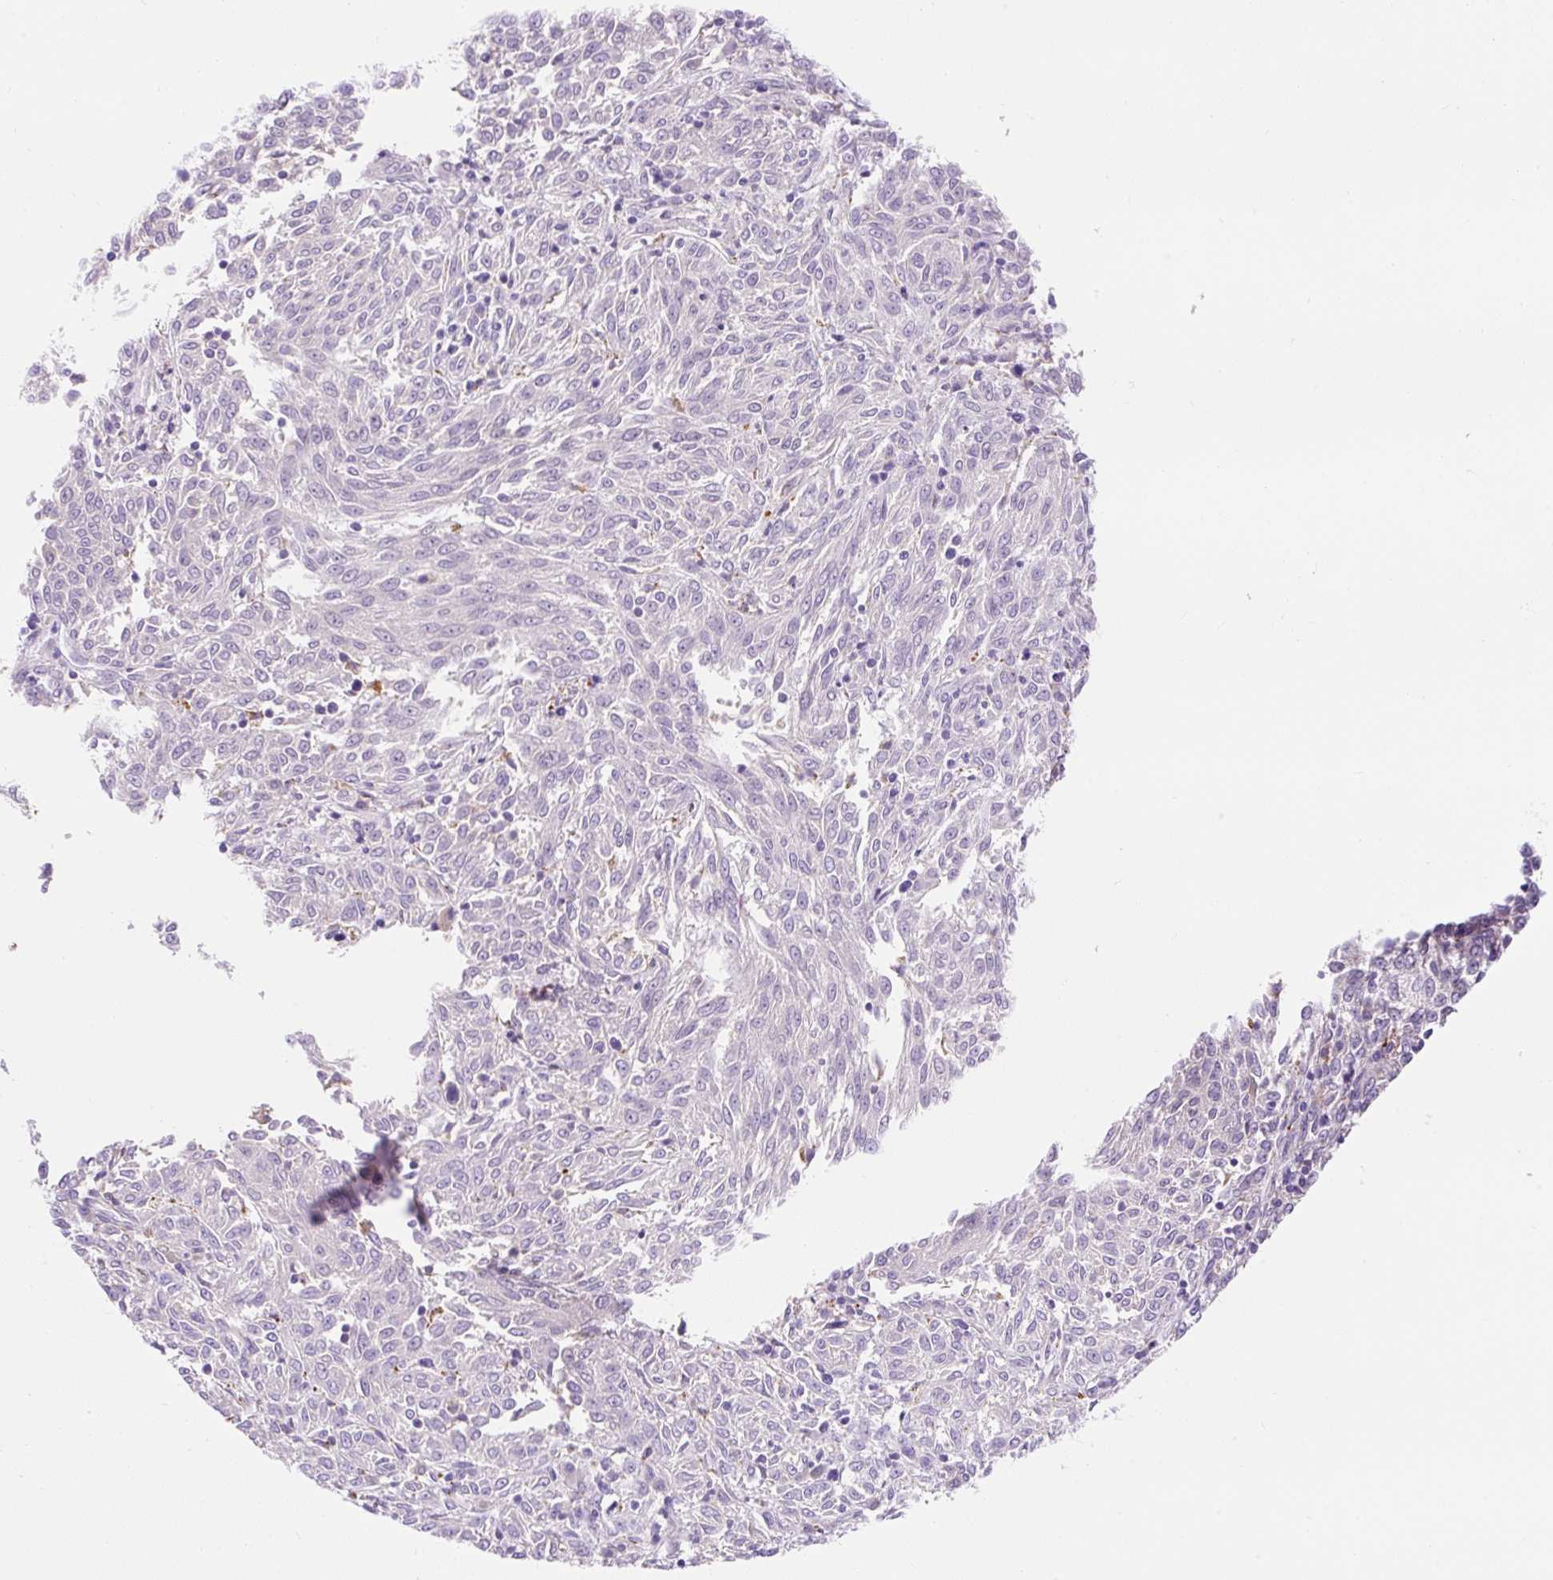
{"staining": {"intensity": "negative", "quantity": "none", "location": "none"}, "tissue": "melanoma", "cell_type": "Tumor cells", "image_type": "cancer", "snomed": [{"axis": "morphology", "description": "Malignant melanoma, NOS"}, {"axis": "topography", "description": "Skin"}], "caption": "IHC photomicrograph of neoplastic tissue: malignant melanoma stained with DAB (3,3'-diaminobenzidine) reveals no significant protein positivity in tumor cells. Nuclei are stained in blue.", "gene": "HEXB", "patient": {"sex": "female", "age": 72}}